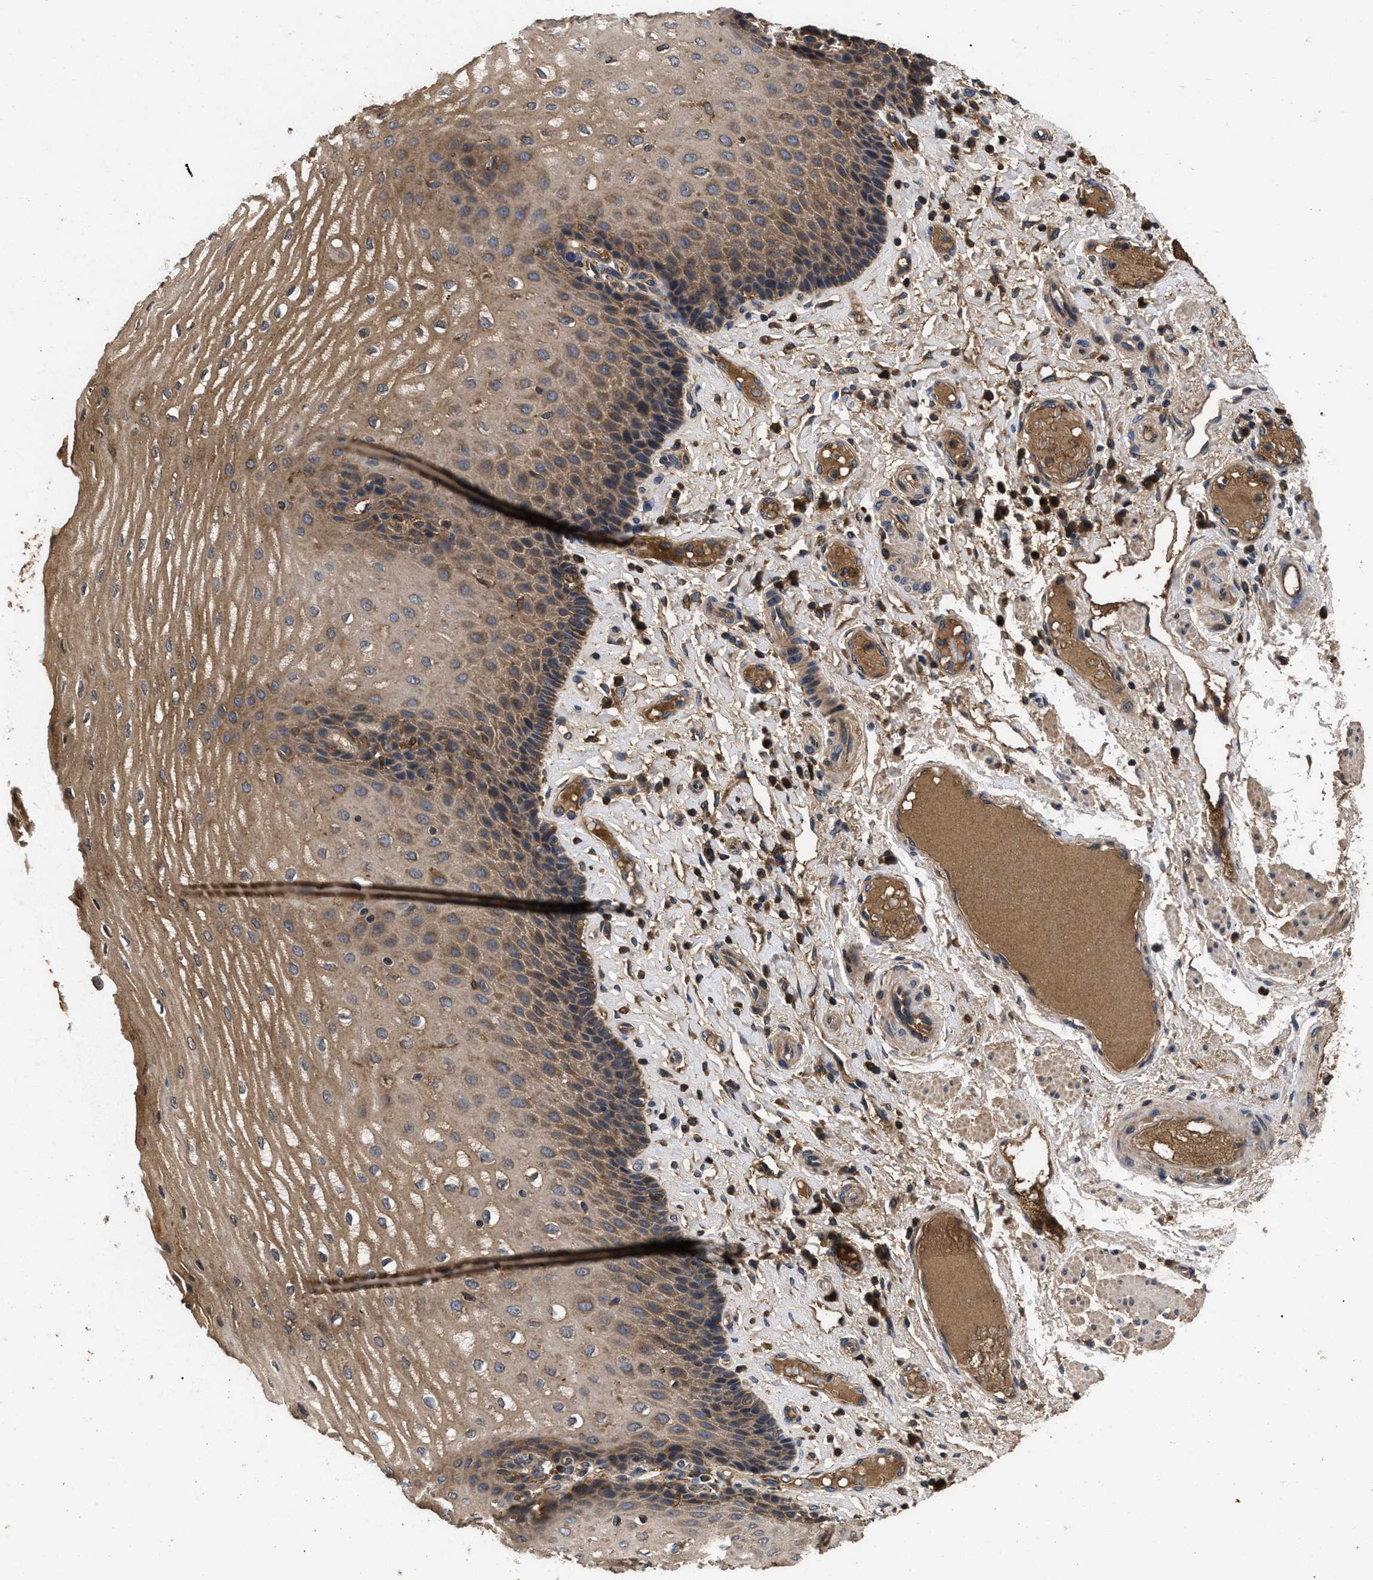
{"staining": {"intensity": "moderate", "quantity": ">75%", "location": "cytoplasmic/membranous"}, "tissue": "esophagus", "cell_type": "Squamous epithelial cells", "image_type": "normal", "snomed": [{"axis": "morphology", "description": "Normal tissue, NOS"}, {"axis": "topography", "description": "Esophagus"}], "caption": "Protein expression analysis of benign esophagus demonstrates moderate cytoplasmic/membranous staining in about >75% of squamous epithelial cells.", "gene": "LRRC3", "patient": {"sex": "male", "age": 54}}